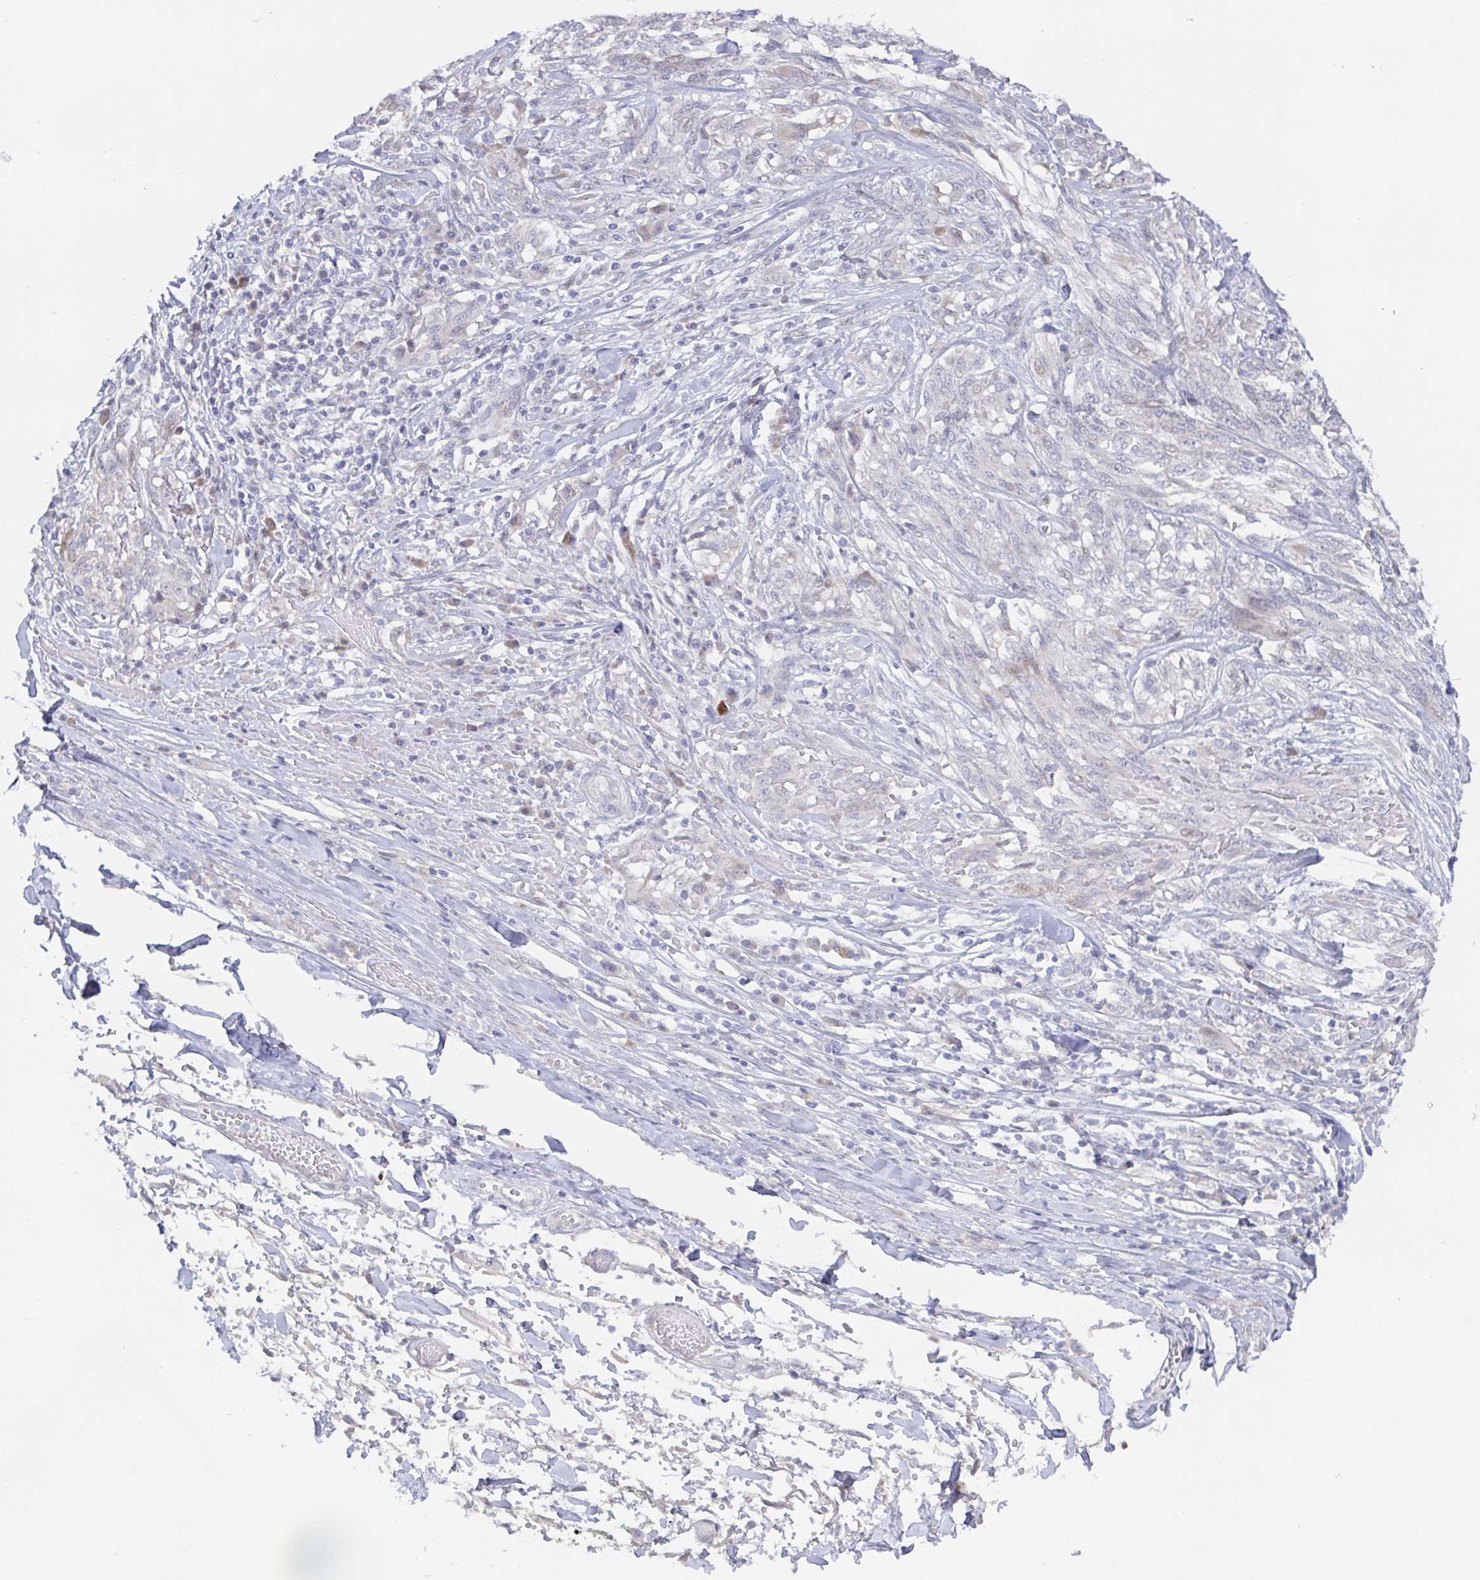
{"staining": {"intensity": "negative", "quantity": "none", "location": "none"}, "tissue": "melanoma", "cell_type": "Tumor cells", "image_type": "cancer", "snomed": [{"axis": "morphology", "description": "Malignant melanoma, NOS"}, {"axis": "topography", "description": "Skin"}], "caption": "Immunohistochemical staining of melanoma reveals no significant positivity in tumor cells. (Immunohistochemistry, brightfield microscopy, high magnification).", "gene": "POU2F3", "patient": {"sex": "female", "age": 91}}